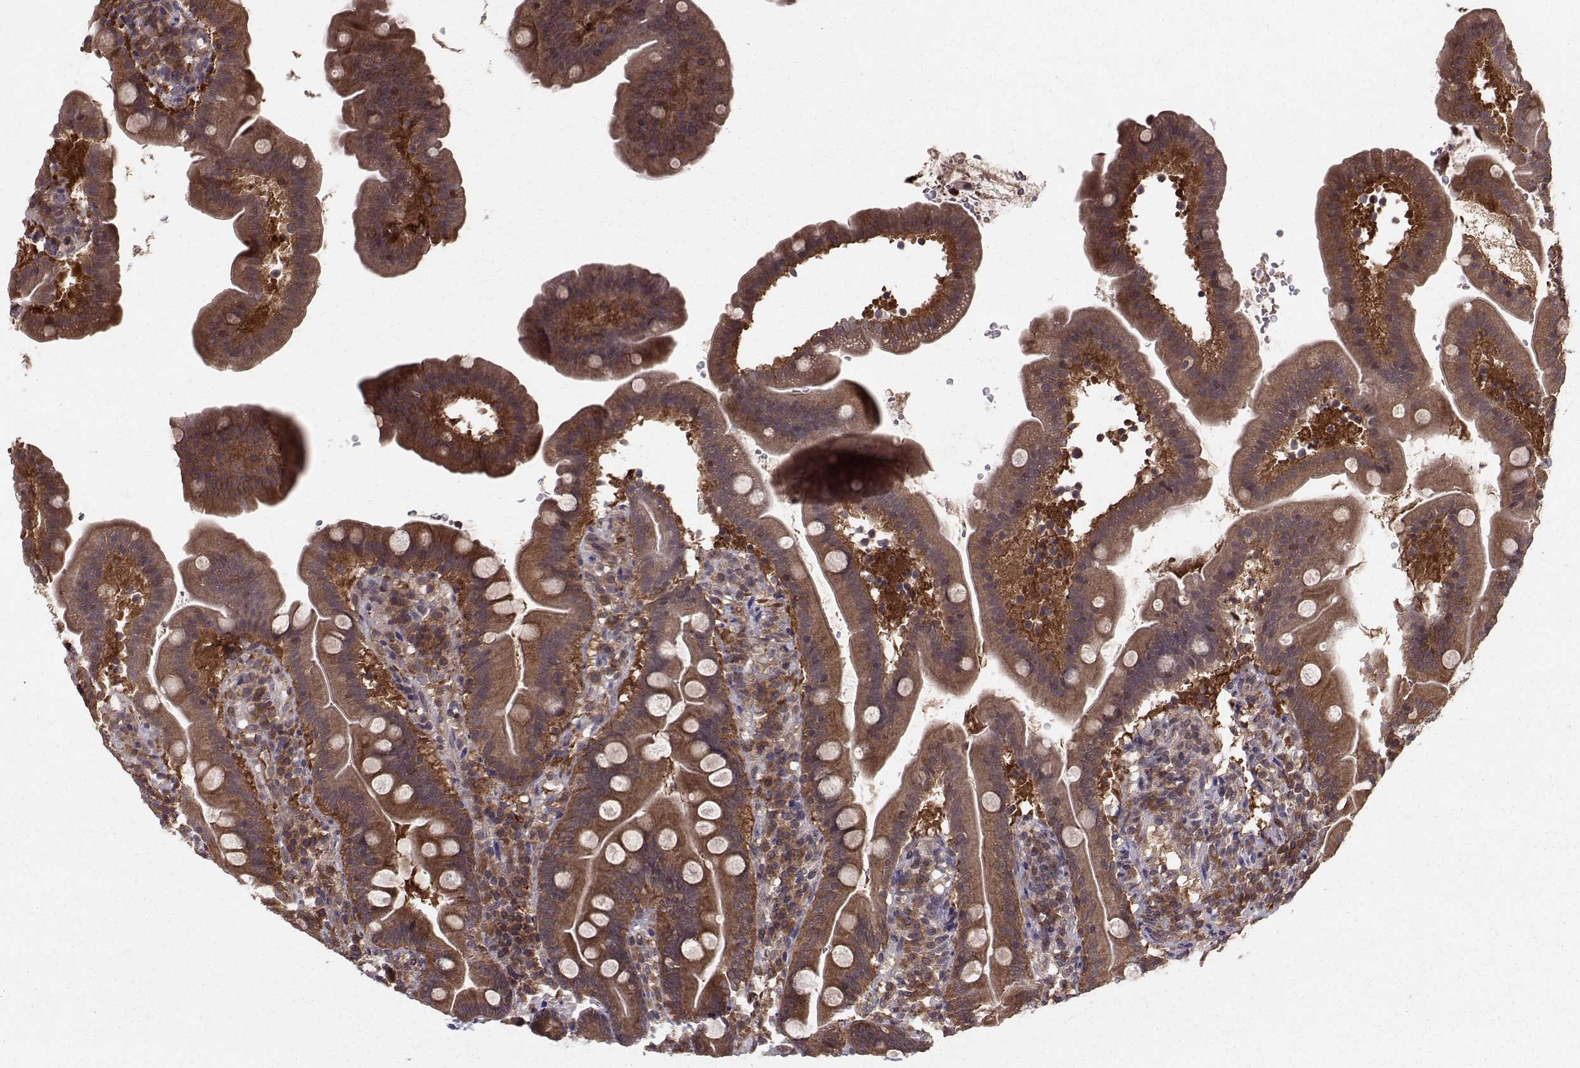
{"staining": {"intensity": "strong", "quantity": "25%-75%", "location": "cytoplasmic/membranous"}, "tissue": "duodenum", "cell_type": "Glandular cells", "image_type": "normal", "snomed": [{"axis": "morphology", "description": "Normal tissue, NOS"}, {"axis": "topography", "description": "Duodenum"}], "caption": "Unremarkable duodenum exhibits strong cytoplasmic/membranous expression in about 25%-75% of glandular cells, visualized by immunohistochemistry. The staining was performed using DAB to visualize the protein expression in brown, while the nuclei were stained in blue with hematoxylin (Magnification: 20x).", "gene": "PPP2R2A", "patient": {"sex": "female", "age": 67}}